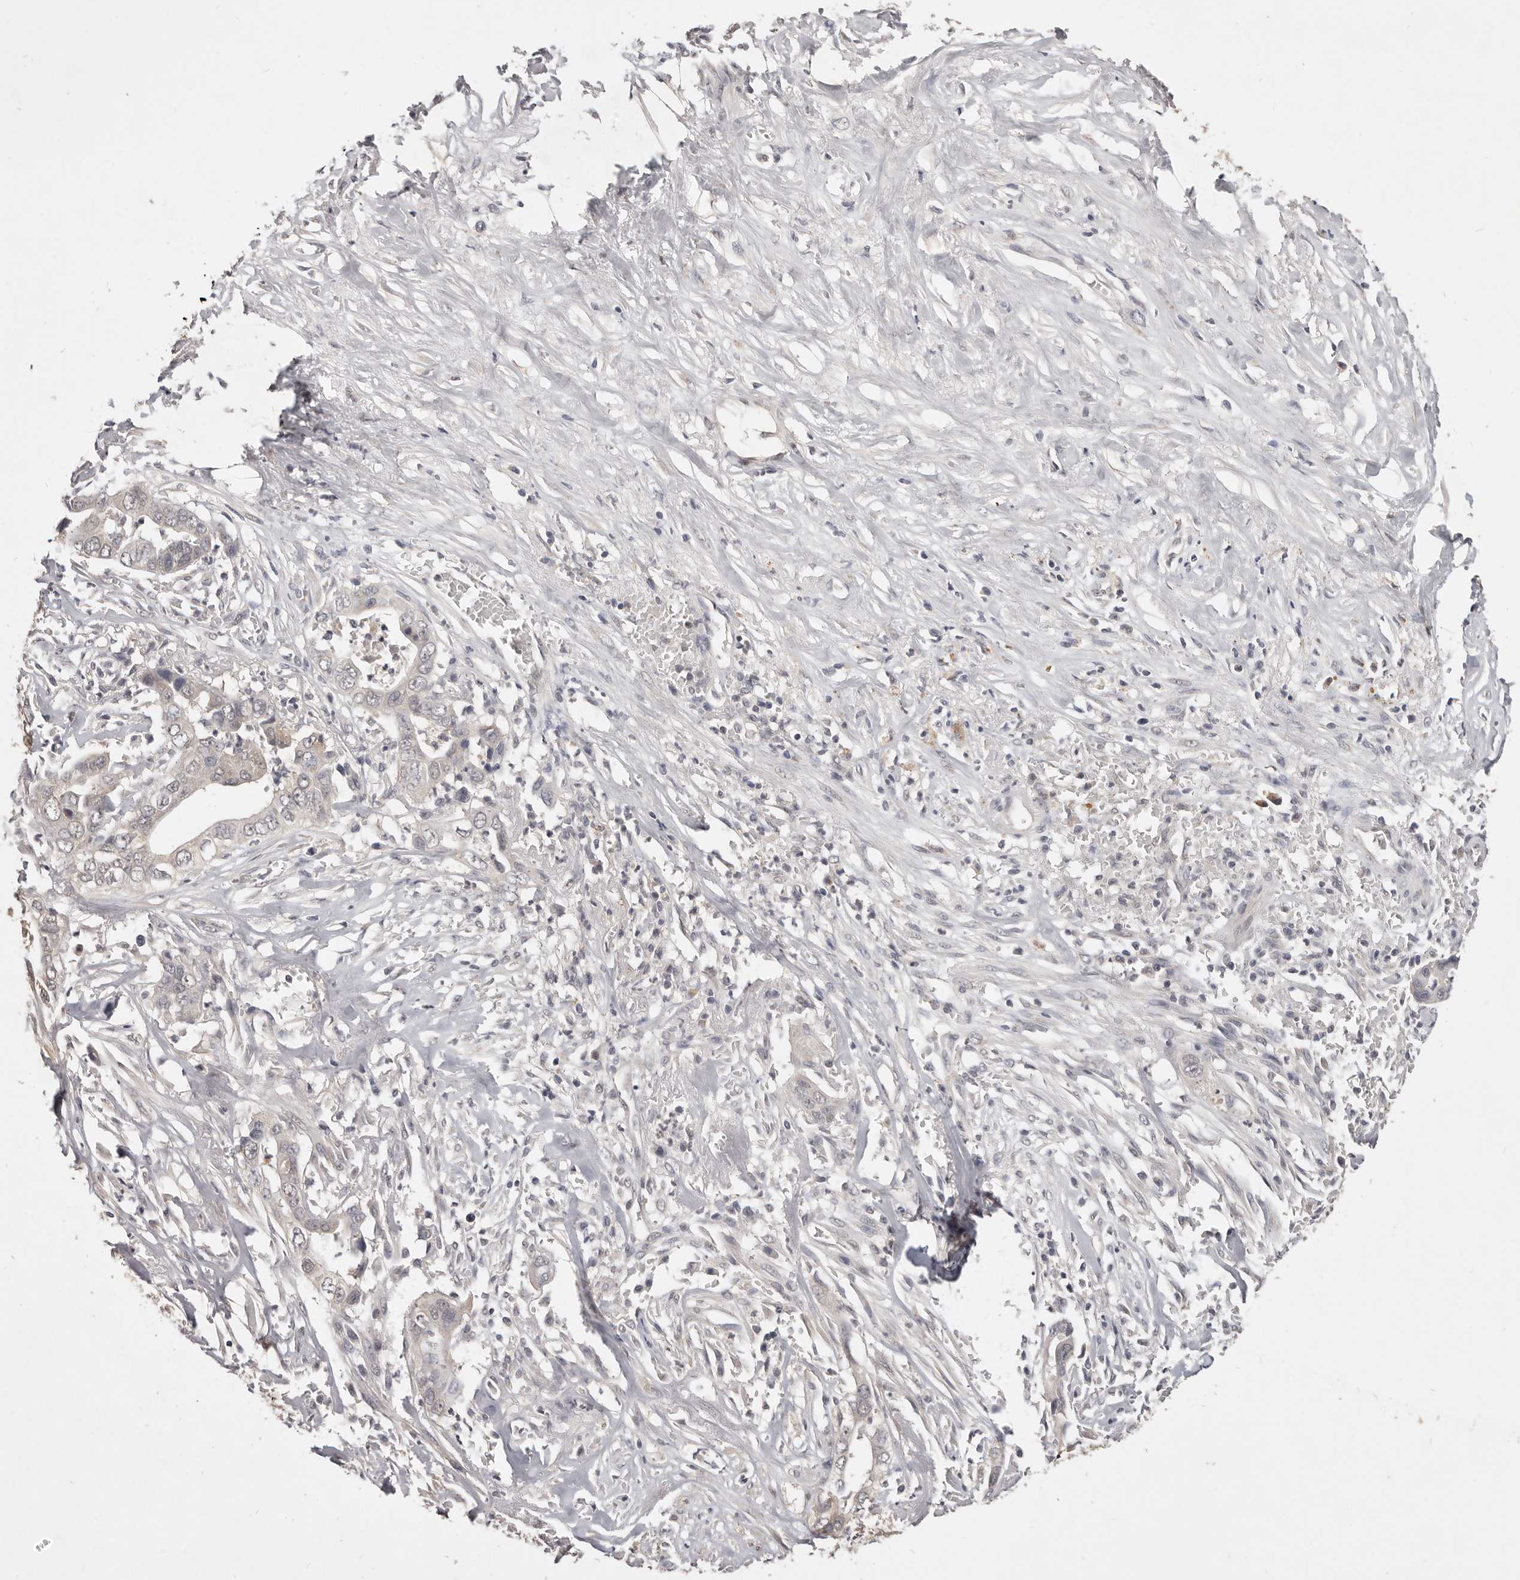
{"staining": {"intensity": "negative", "quantity": "none", "location": "none"}, "tissue": "liver cancer", "cell_type": "Tumor cells", "image_type": "cancer", "snomed": [{"axis": "morphology", "description": "Cholangiocarcinoma"}, {"axis": "topography", "description": "Liver"}], "caption": "Cholangiocarcinoma (liver) was stained to show a protein in brown. There is no significant positivity in tumor cells.", "gene": "TSPAN13", "patient": {"sex": "female", "age": 79}}